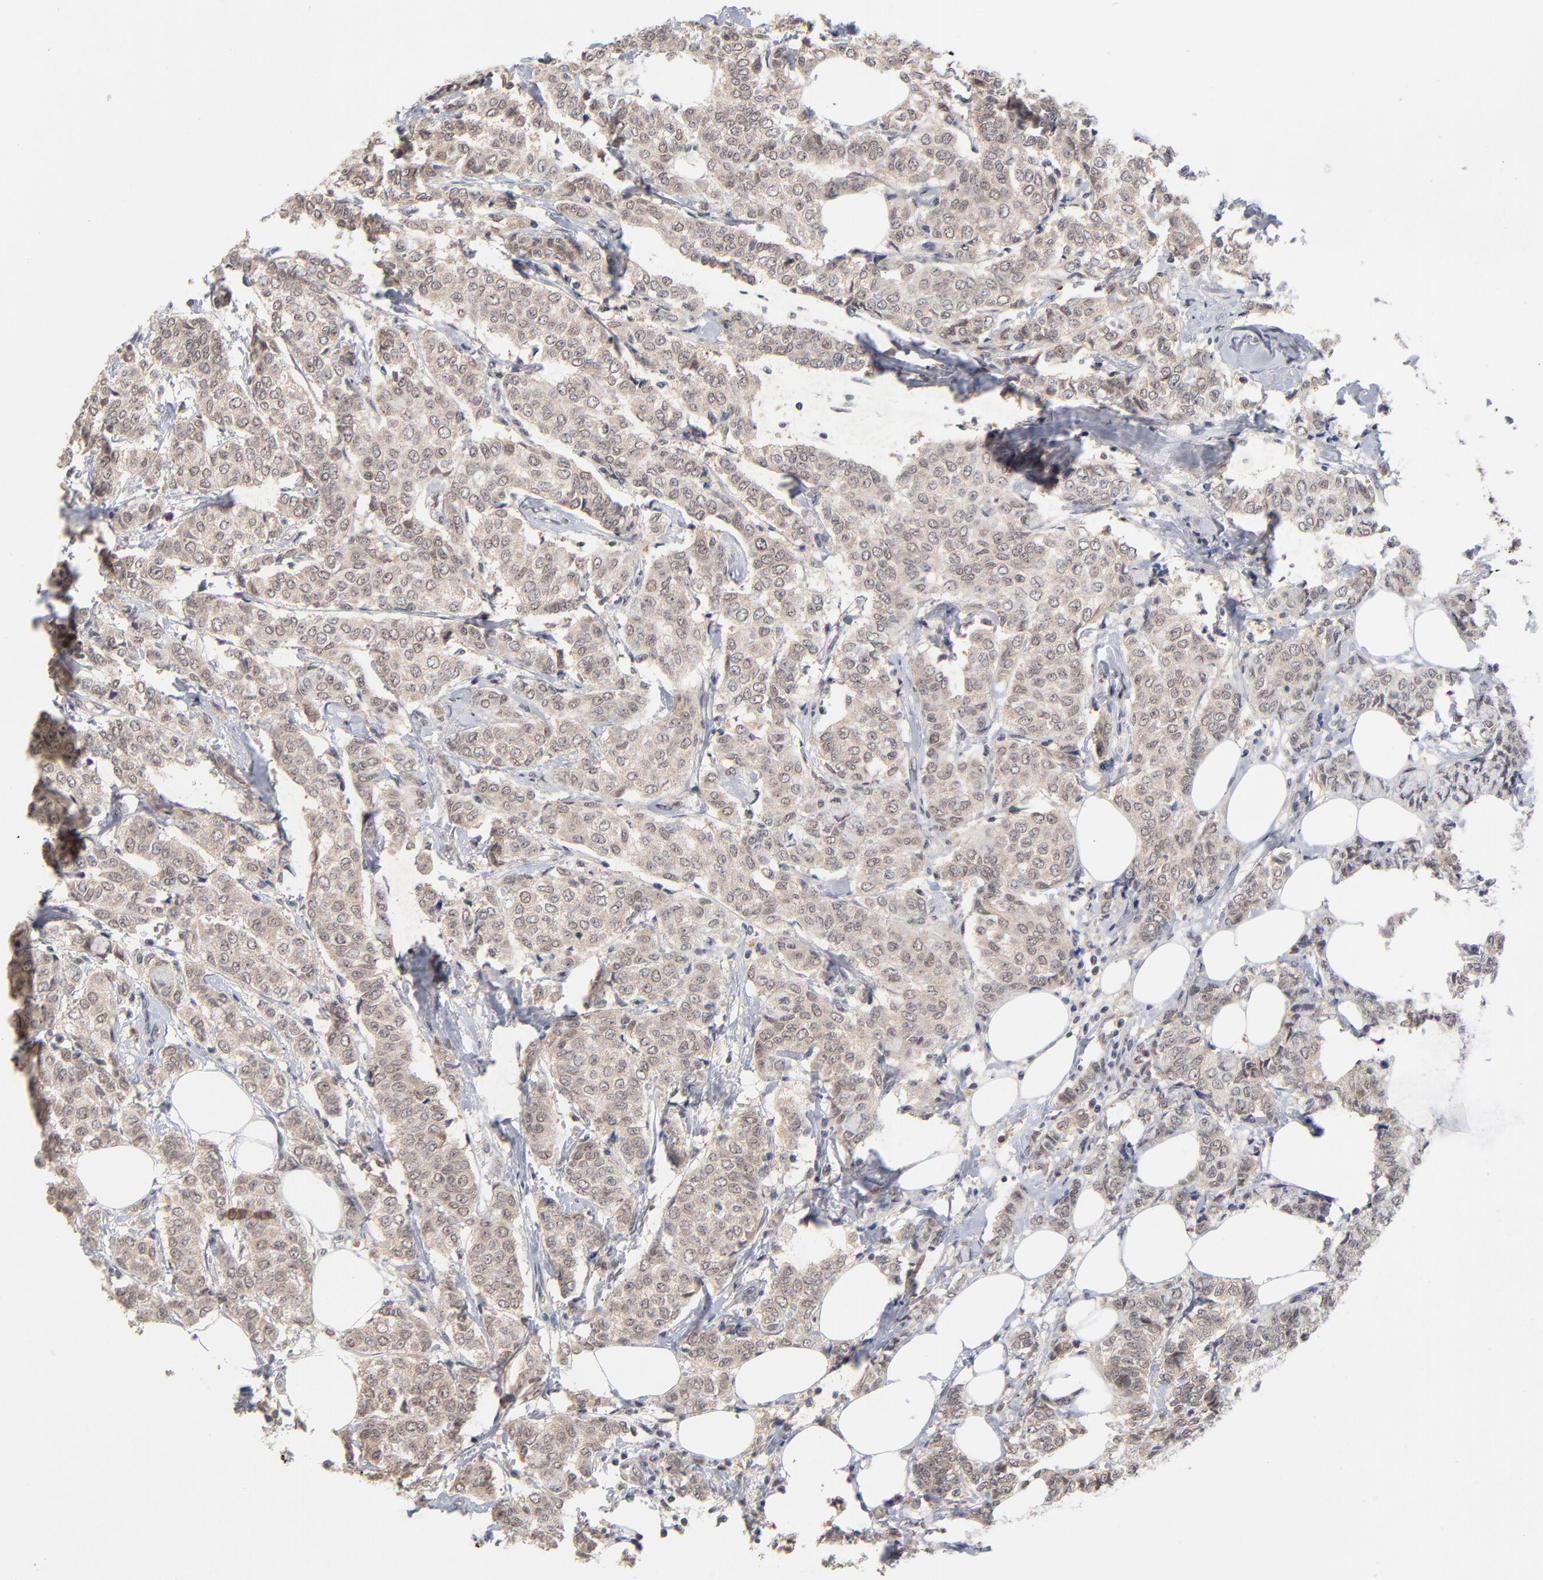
{"staining": {"intensity": "weak", "quantity": ">75%", "location": "cytoplasmic/membranous"}, "tissue": "breast cancer", "cell_type": "Tumor cells", "image_type": "cancer", "snomed": [{"axis": "morphology", "description": "Lobular carcinoma"}, {"axis": "topography", "description": "Breast"}], "caption": "This micrograph exhibits immunohistochemistry (IHC) staining of human breast cancer, with low weak cytoplasmic/membranous staining in about >75% of tumor cells.", "gene": "WSB1", "patient": {"sex": "female", "age": 60}}